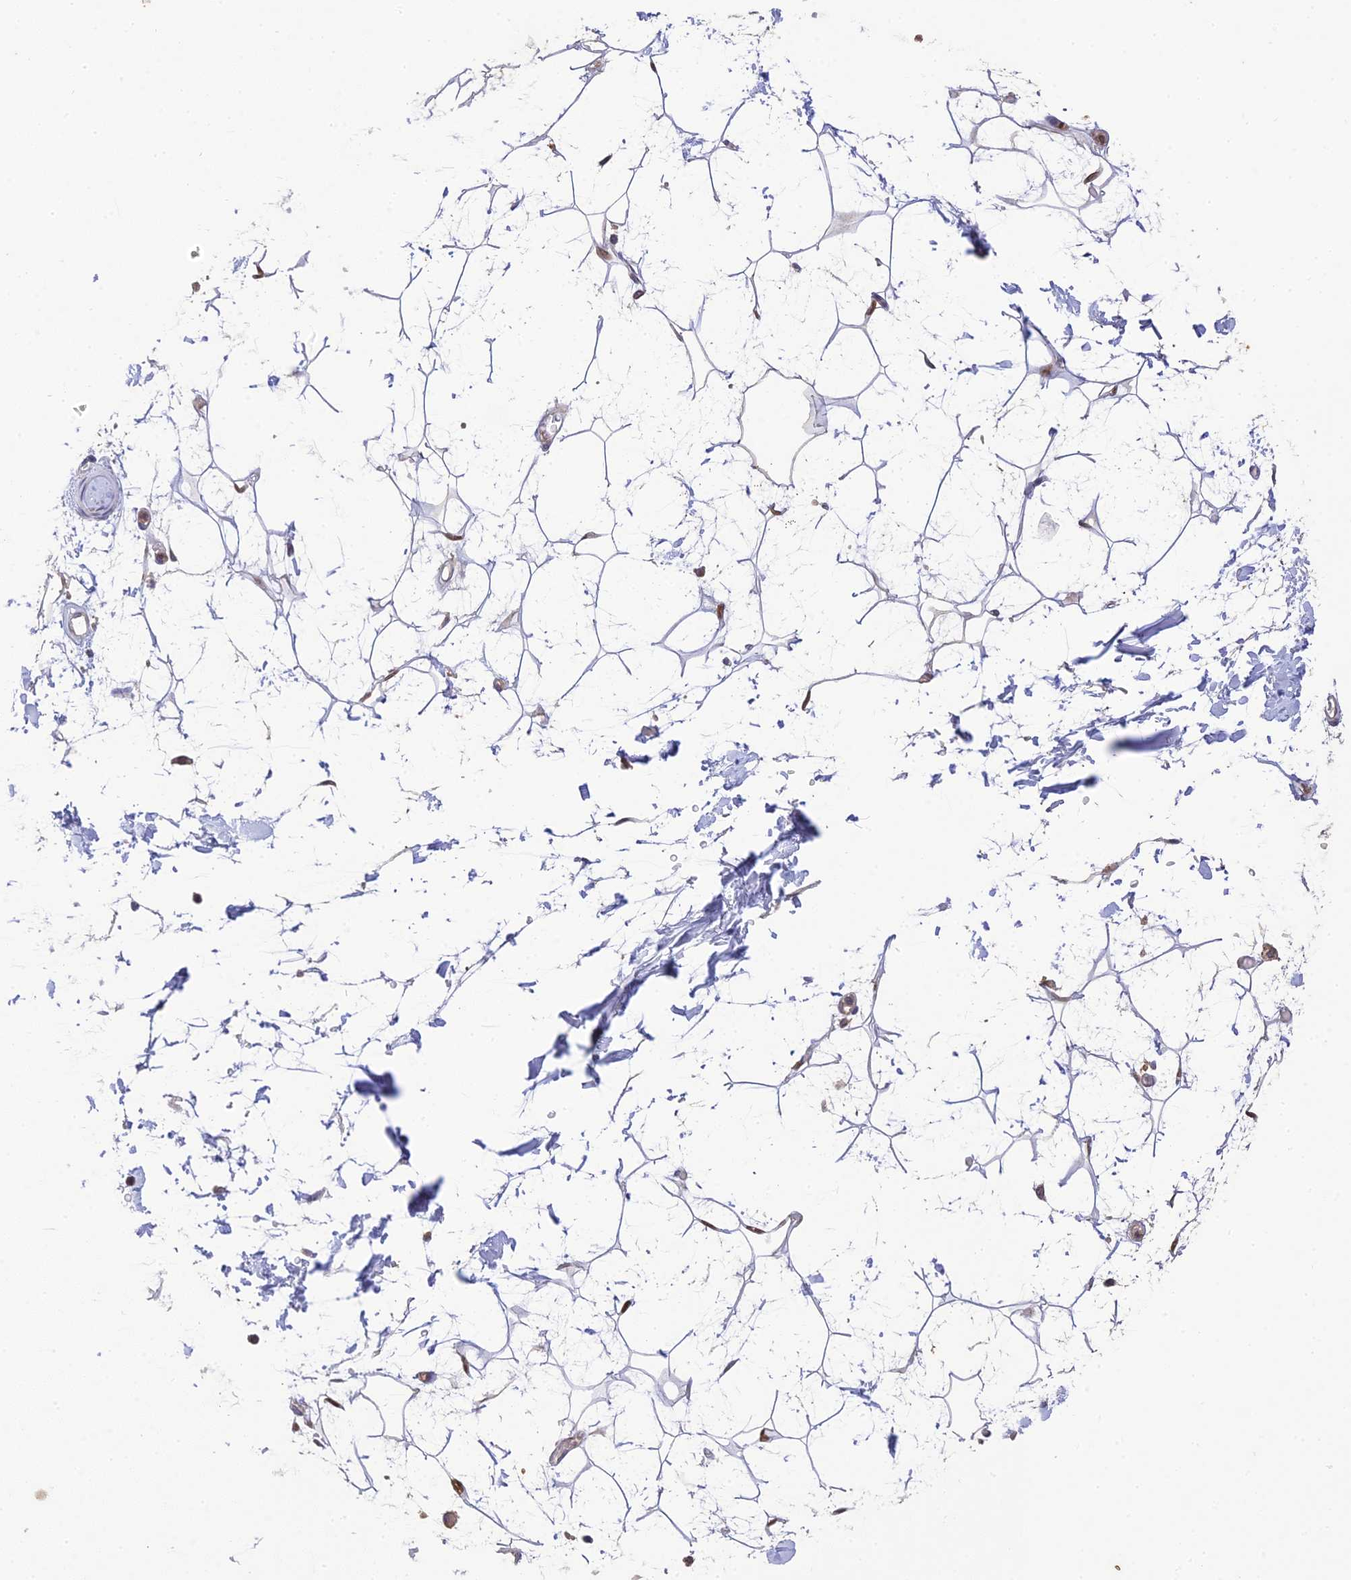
{"staining": {"intensity": "negative", "quantity": "none", "location": "none"}, "tissue": "adipose tissue", "cell_type": "Adipocytes", "image_type": "normal", "snomed": [{"axis": "morphology", "description": "Normal tissue, NOS"}, {"axis": "topography", "description": "Soft tissue"}], "caption": "IHC histopathology image of benign adipose tissue: adipose tissue stained with DAB (3,3'-diaminobenzidine) exhibits no significant protein staining in adipocytes.", "gene": "BMT2", "patient": {"sex": "male", "age": 72}}